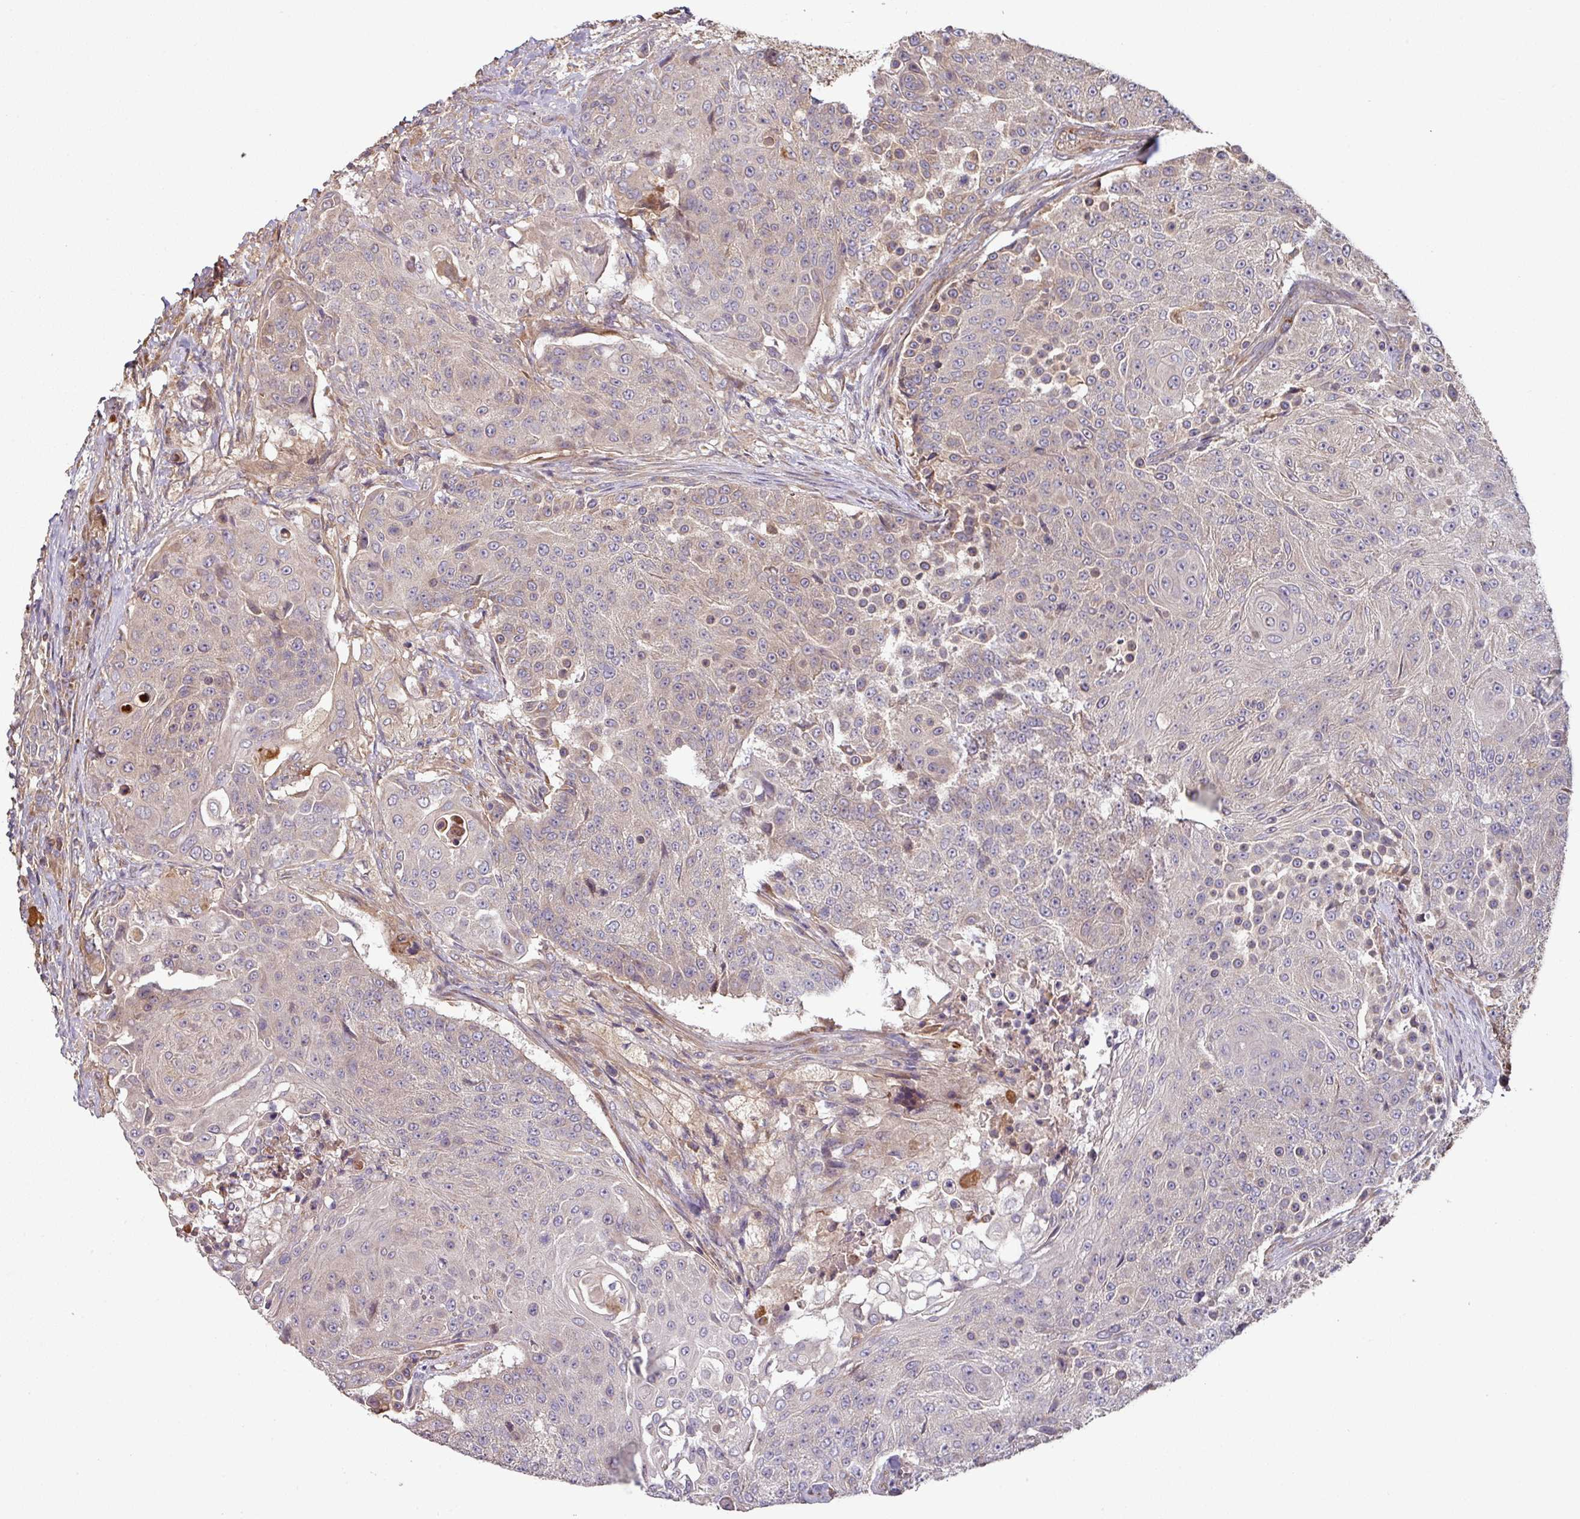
{"staining": {"intensity": "negative", "quantity": "none", "location": "none"}, "tissue": "urothelial cancer", "cell_type": "Tumor cells", "image_type": "cancer", "snomed": [{"axis": "morphology", "description": "Urothelial carcinoma, High grade"}, {"axis": "topography", "description": "Urinary bladder"}], "caption": "Immunohistochemistry (IHC) of urothelial cancer shows no positivity in tumor cells.", "gene": "SIK1", "patient": {"sex": "female", "age": 63}}